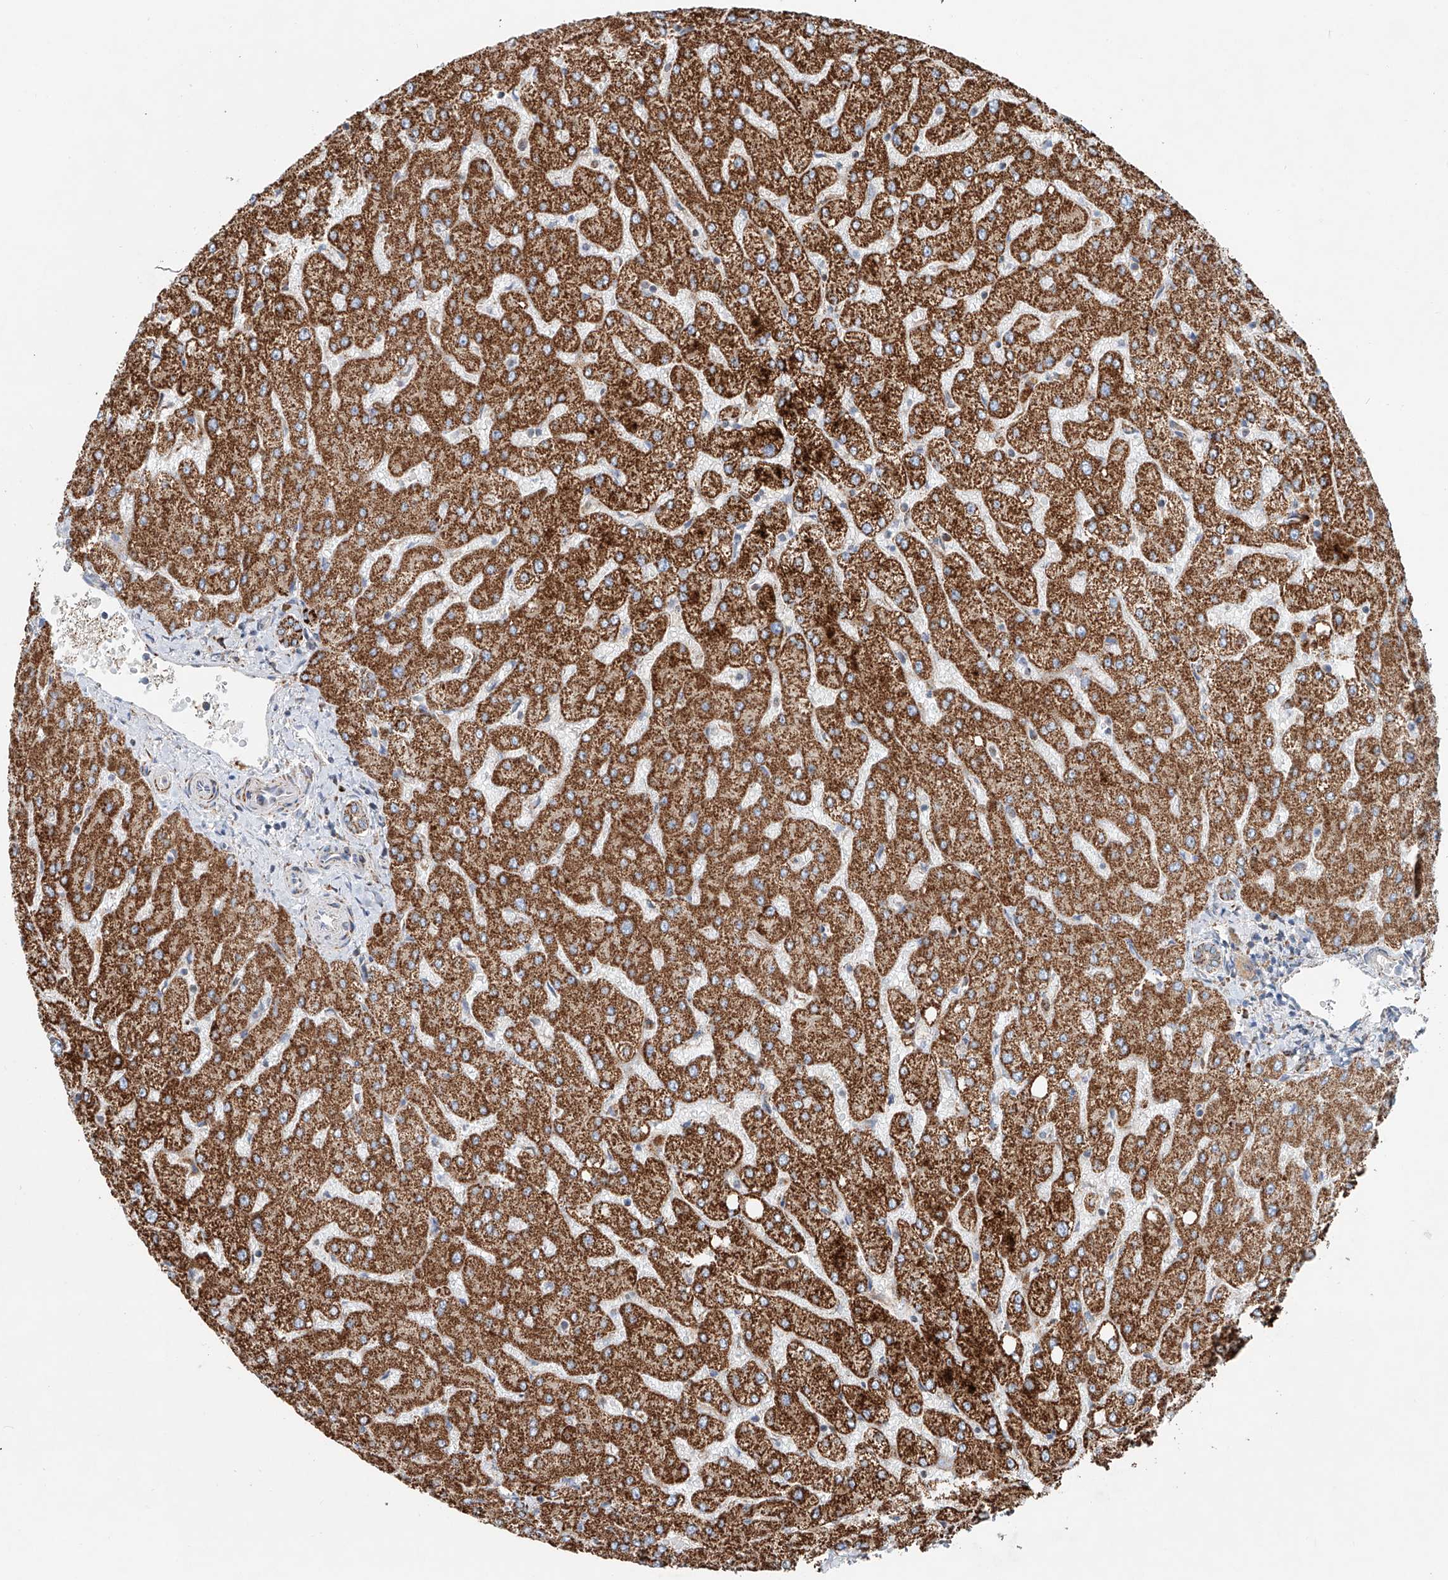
{"staining": {"intensity": "moderate", "quantity": ">75%", "location": "cytoplasmic/membranous"}, "tissue": "liver", "cell_type": "Cholangiocytes", "image_type": "normal", "snomed": [{"axis": "morphology", "description": "Normal tissue, NOS"}, {"axis": "topography", "description": "Liver"}], "caption": "Cholangiocytes display medium levels of moderate cytoplasmic/membranous expression in about >75% of cells in normal human liver. (Stains: DAB in brown, nuclei in blue, Microscopy: brightfield microscopy at high magnification).", "gene": "CARD10", "patient": {"sex": "female", "age": 54}}